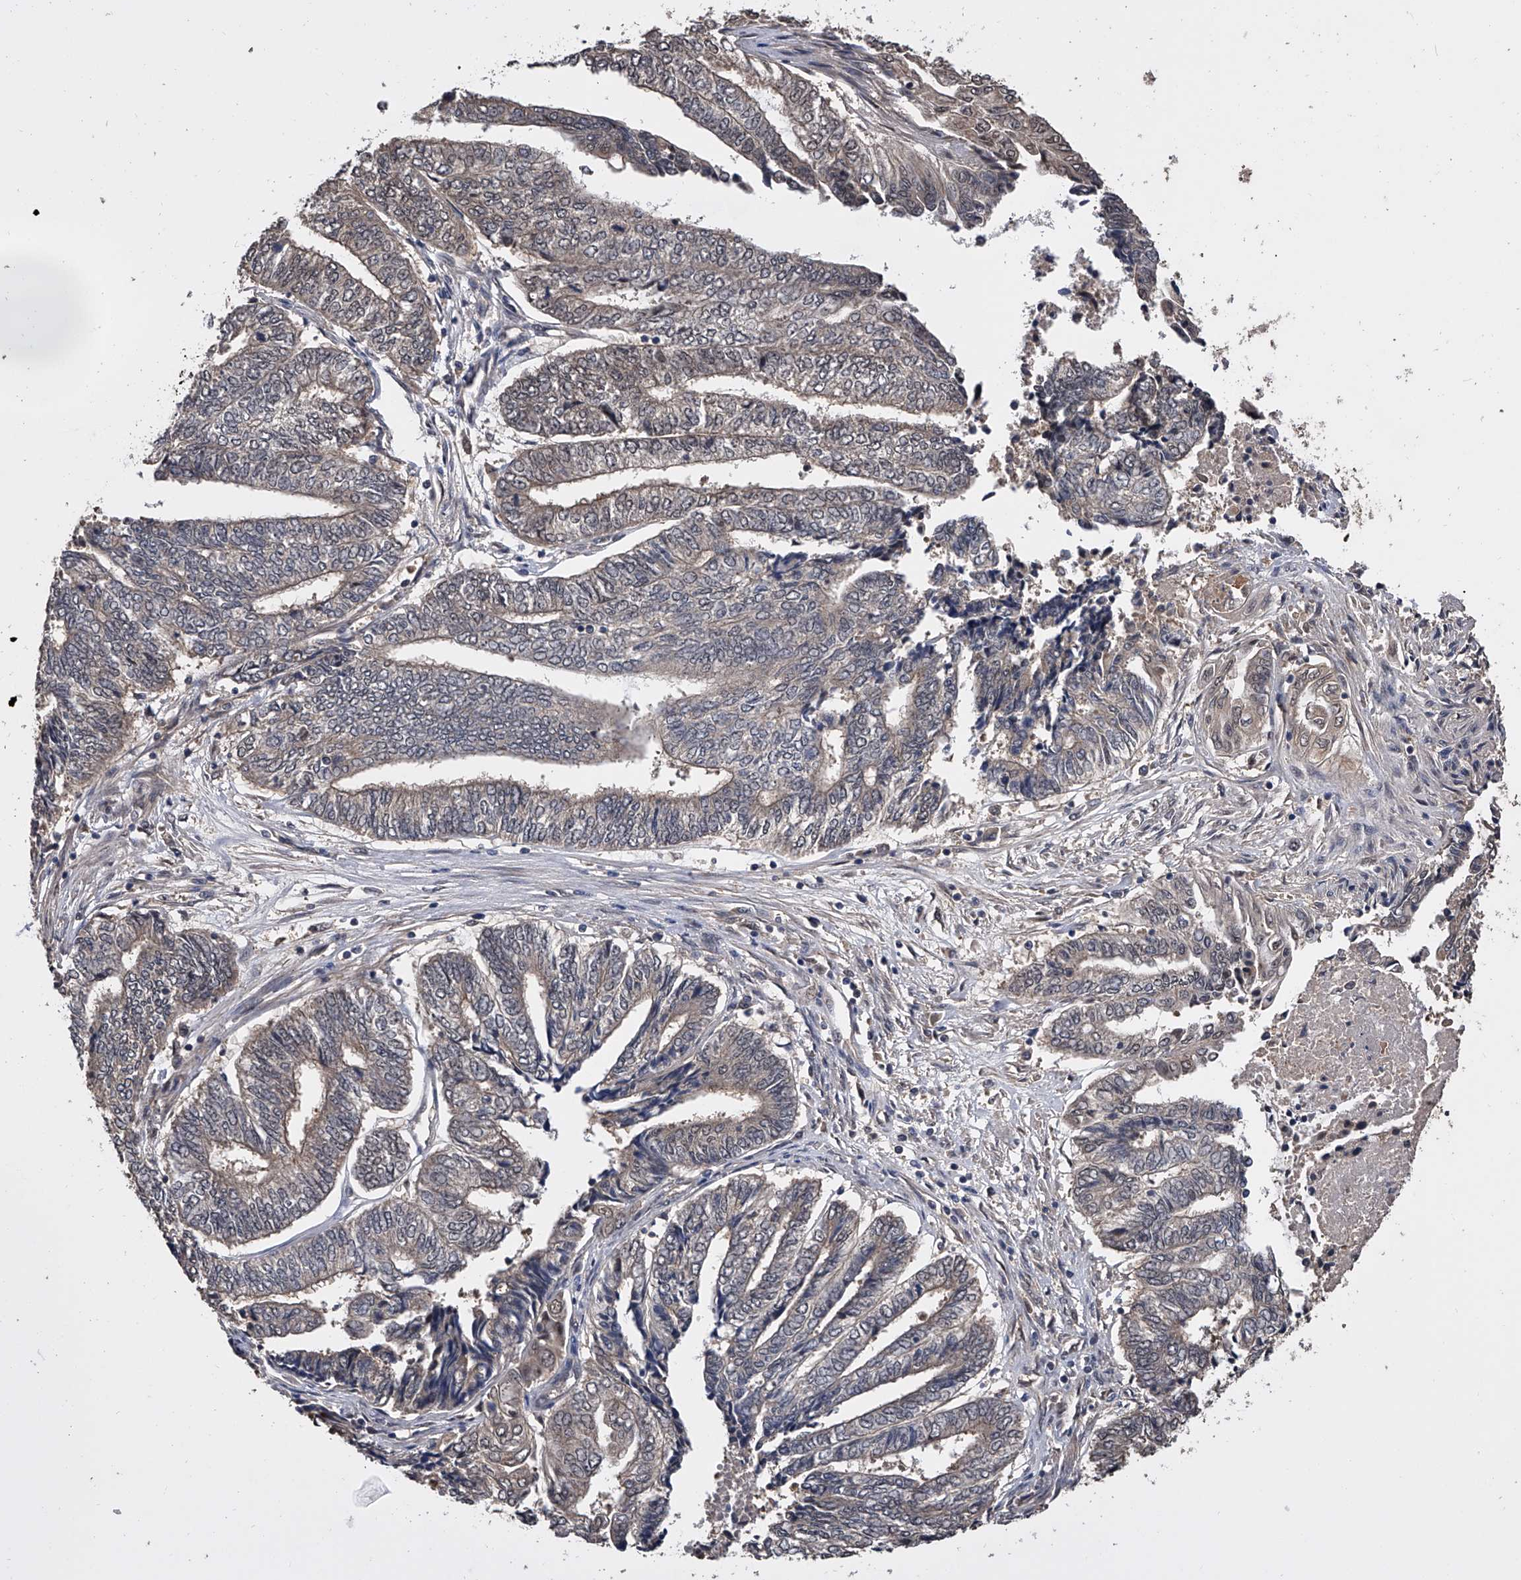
{"staining": {"intensity": "negative", "quantity": "none", "location": "none"}, "tissue": "endometrial cancer", "cell_type": "Tumor cells", "image_type": "cancer", "snomed": [{"axis": "morphology", "description": "Adenocarcinoma, NOS"}, {"axis": "topography", "description": "Uterus"}, {"axis": "topography", "description": "Endometrium"}], "caption": "Immunohistochemical staining of human endometrial cancer shows no significant staining in tumor cells. (Stains: DAB IHC with hematoxylin counter stain, Microscopy: brightfield microscopy at high magnification).", "gene": "EFCAB7", "patient": {"sex": "female", "age": 70}}